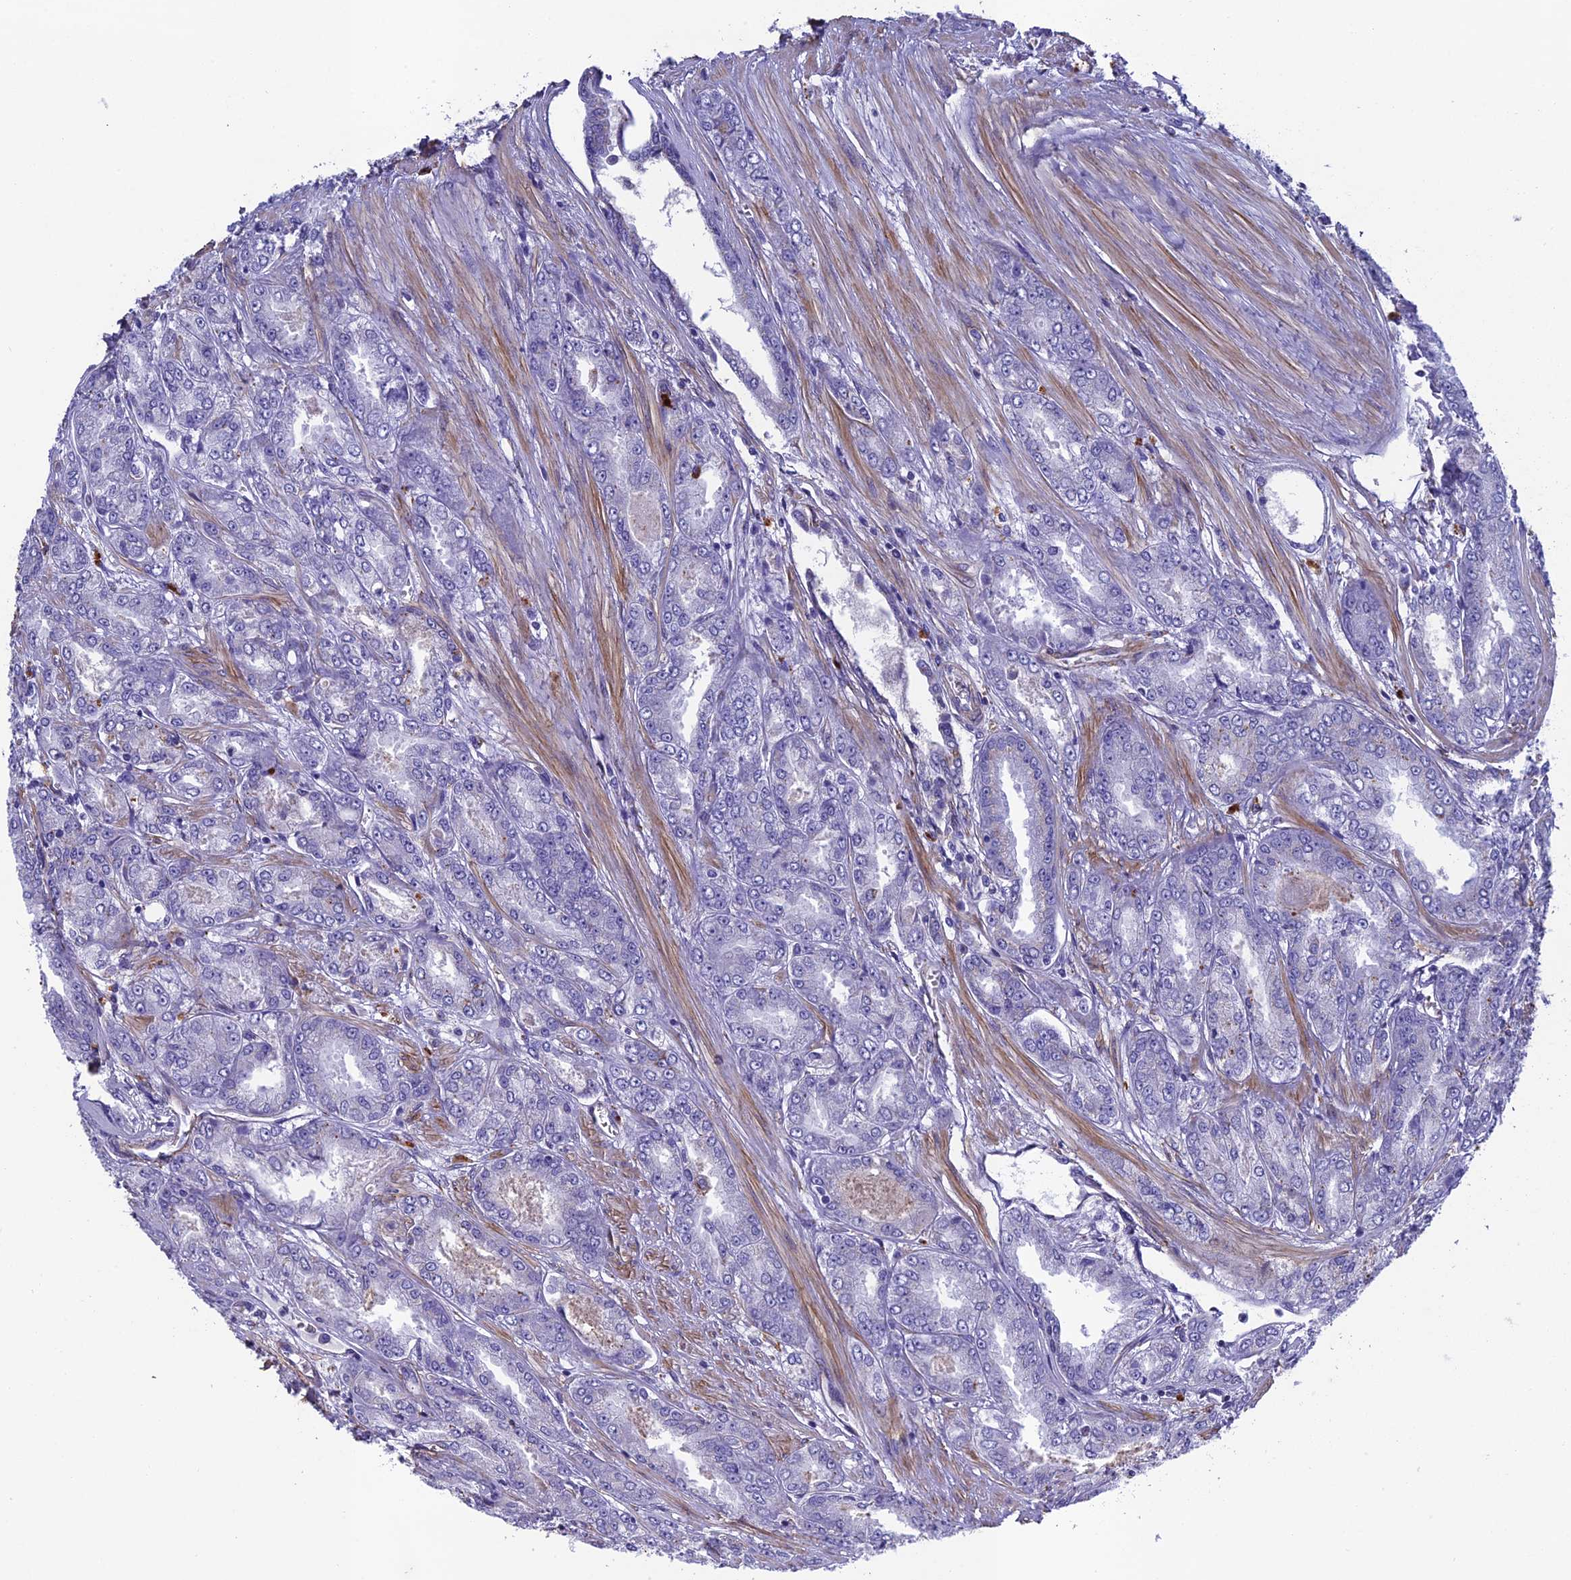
{"staining": {"intensity": "negative", "quantity": "none", "location": "none"}, "tissue": "prostate cancer", "cell_type": "Tumor cells", "image_type": "cancer", "snomed": [{"axis": "morphology", "description": "Adenocarcinoma, High grade"}, {"axis": "topography", "description": "Prostate"}], "caption": "Histopathology image shows no significant protein positivity in tumor cells of prostate cancer (adenocarcinoma (high-grade)).", "gene": "TNS1", "patient": {"sex": "male", "age": 74}}